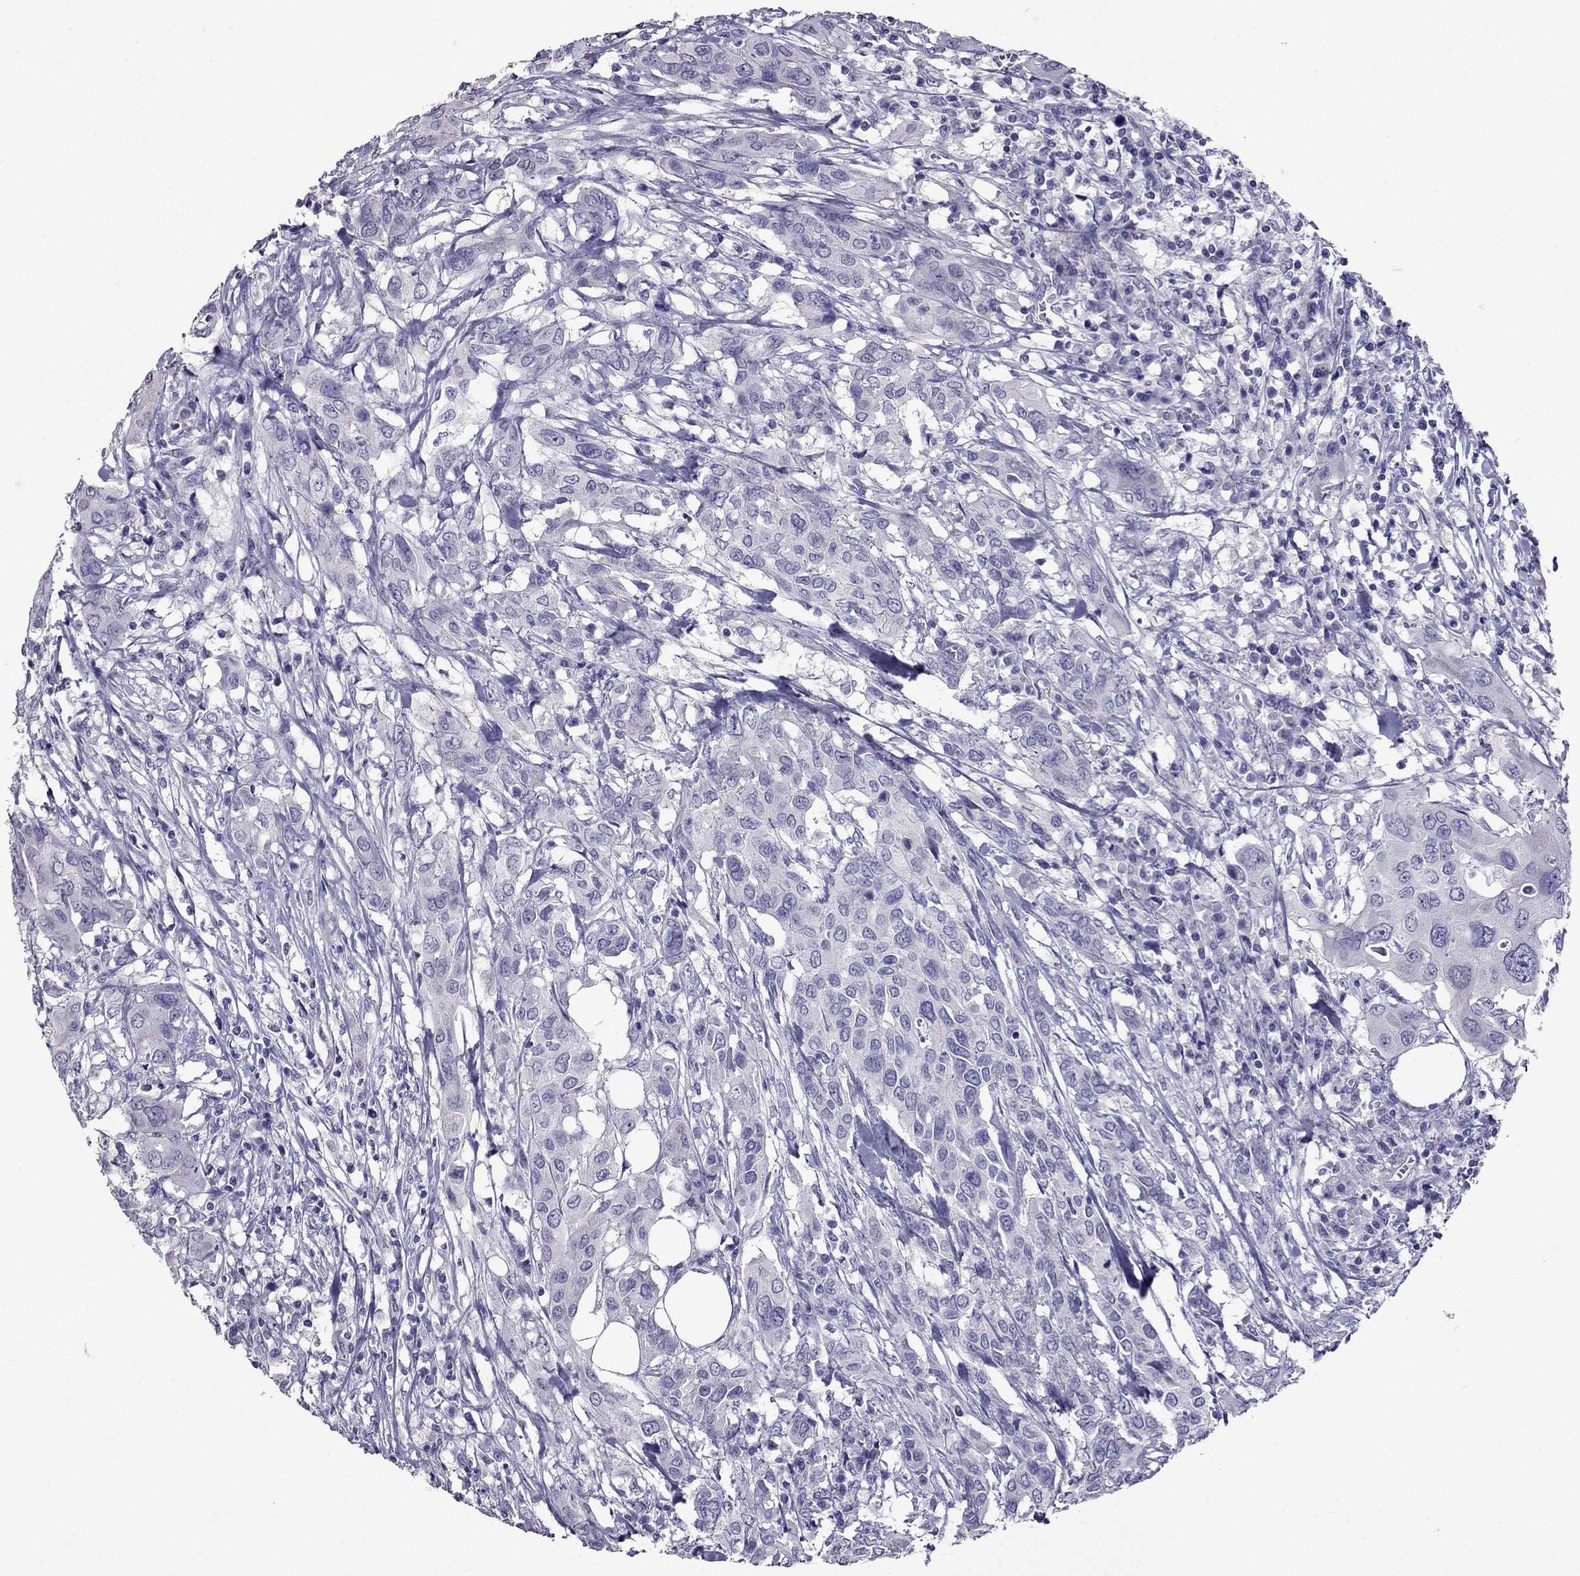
{"staining": {"intensity": "negative", "quantity": "none", "location": "none"}, "tissue": "urothelial cancer", "cell_type": "Tumor cells", "image_type": "cancer", "snomed": [{"axis": "morphology", "description": "Urothelial carcinoma, NOS"}, {"axis": "morphology", "description": "Urothelial carcinoma, High grade"}, {"axis": "topography", "description": "Urinary bladder"}], "caption": "Histopathology image shows no protein staining in tumor cells of urothelial cancer tissue.", "gene": "OXCT2", "patient": {"sex": "male", "age": 63}}